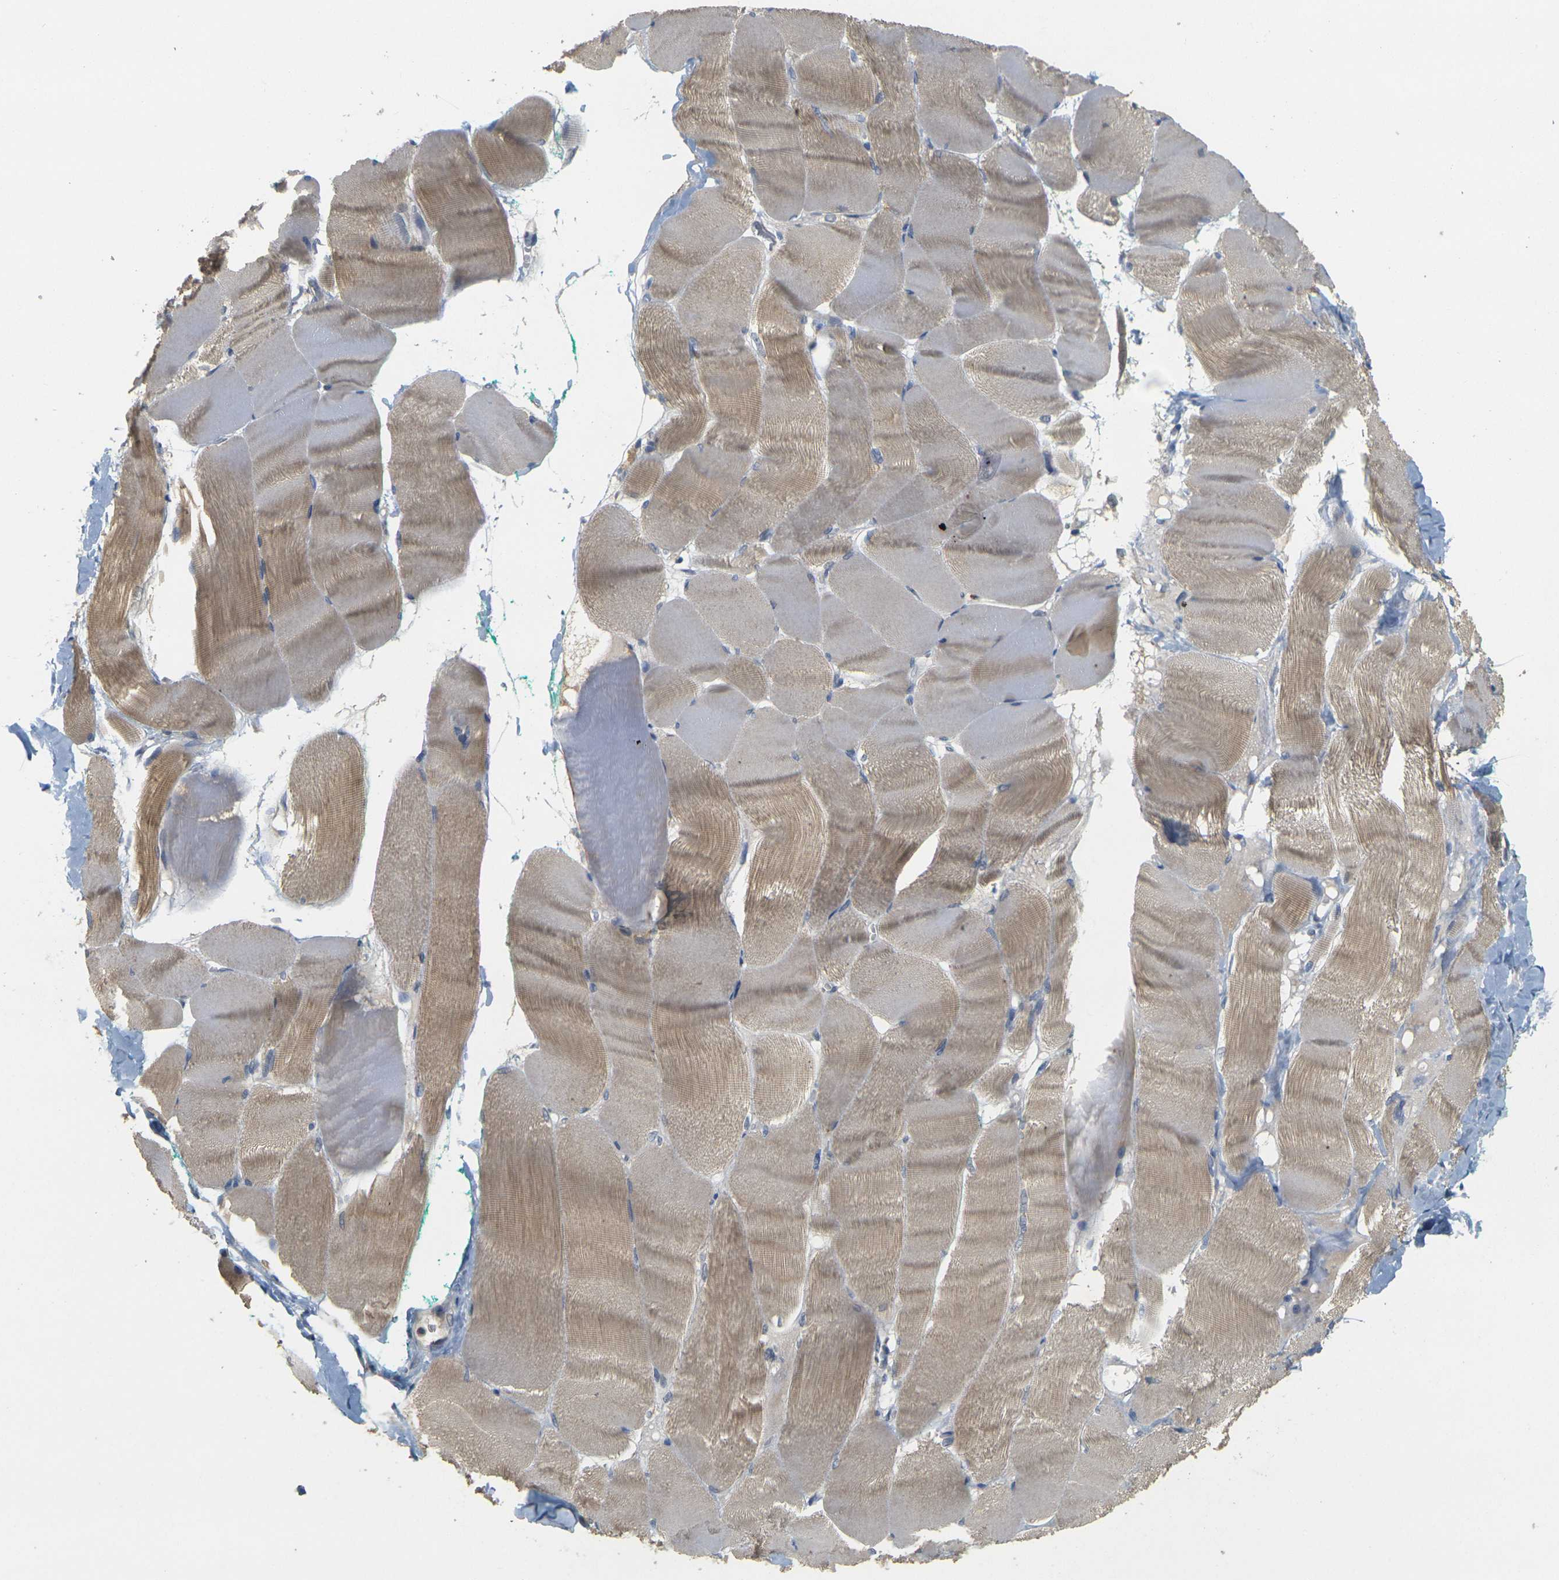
{"staining": {"intensity": "moderate", "quantity": ">75%", "location": "cytoplasmic/membranous"}, "tissue": "skeletal muscle", "cell_type": "Myocytes", "image_type": "normal", "snomed": [{"axis": "morphology", "description": "Normal tissue, NOS"}, {"axis": "morphology", "description": "Squamous cell carcinoma, NOS"}, {"axis": "topography", "description": "Skeletal muscle"}], "caption": "This micrograph displays immunohistochemistry (IHC) staining of normal skeletal muscle, with medium moderate cytoplasmic/membranous positivity in approximately >75% of myocytes.", "gene": "GDAP1", "patient": {"sex": "male", "age": 51}}